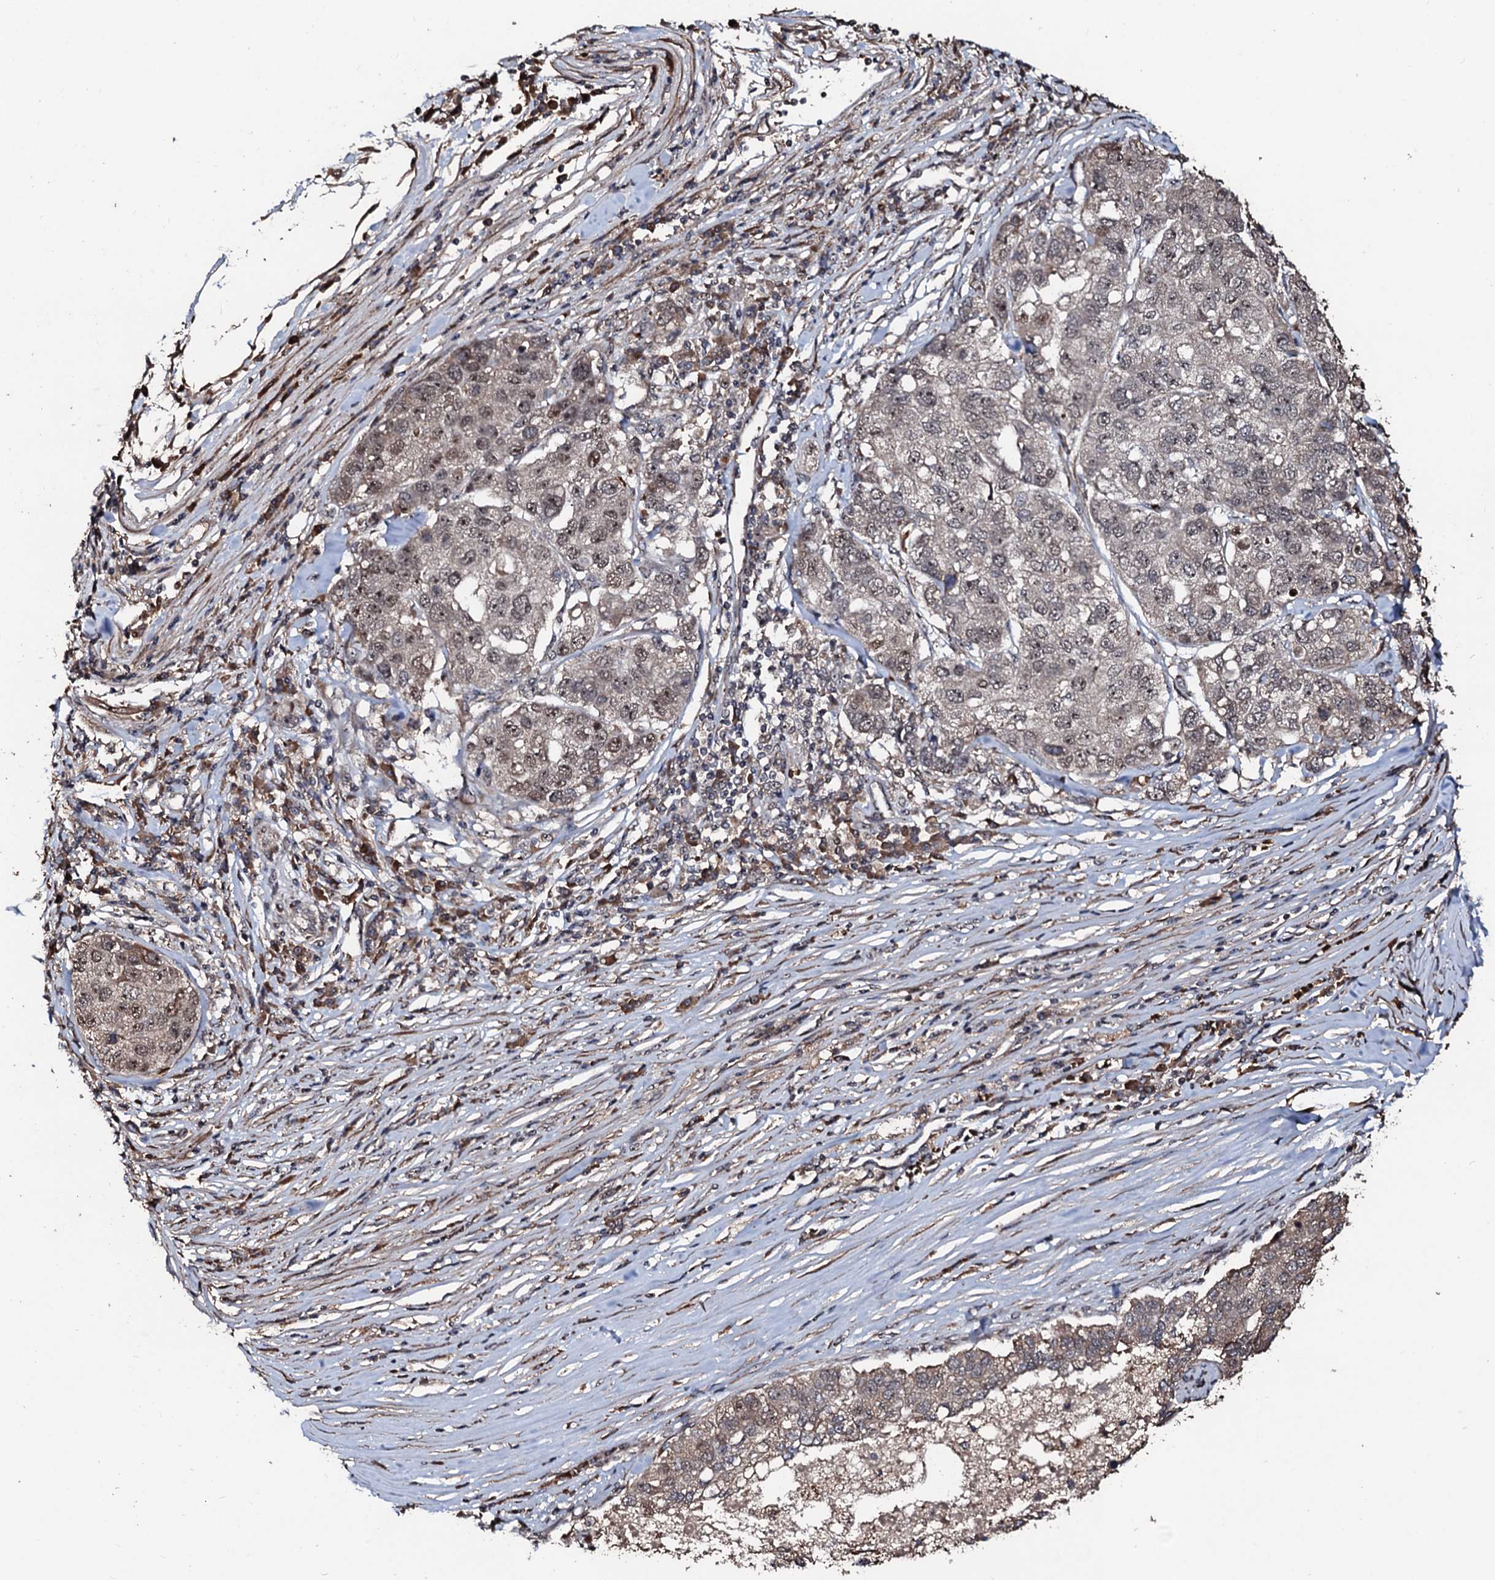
{"staining": {"intensity": "weak", "quantity": "25%-75%", "location": "nuclear"}, "tissue": "pancreatic cancer", "cell_type": "Tumor cells", "image_type": "cancer", "snomed": [{"axis": "morphology", "description": "Adenocarcinoma, NOS"}, {"axis": "topography", "description": "Pancreas"}], "caption": "Human adenocarcinoma (pancreatic) stained for a protein (brown) demonstrates weak nuclear positive staining in approximately 25%-75% of tumor cells.", "gene": "SUPT7L", "patient": {"sex": "female", "age": 61}}